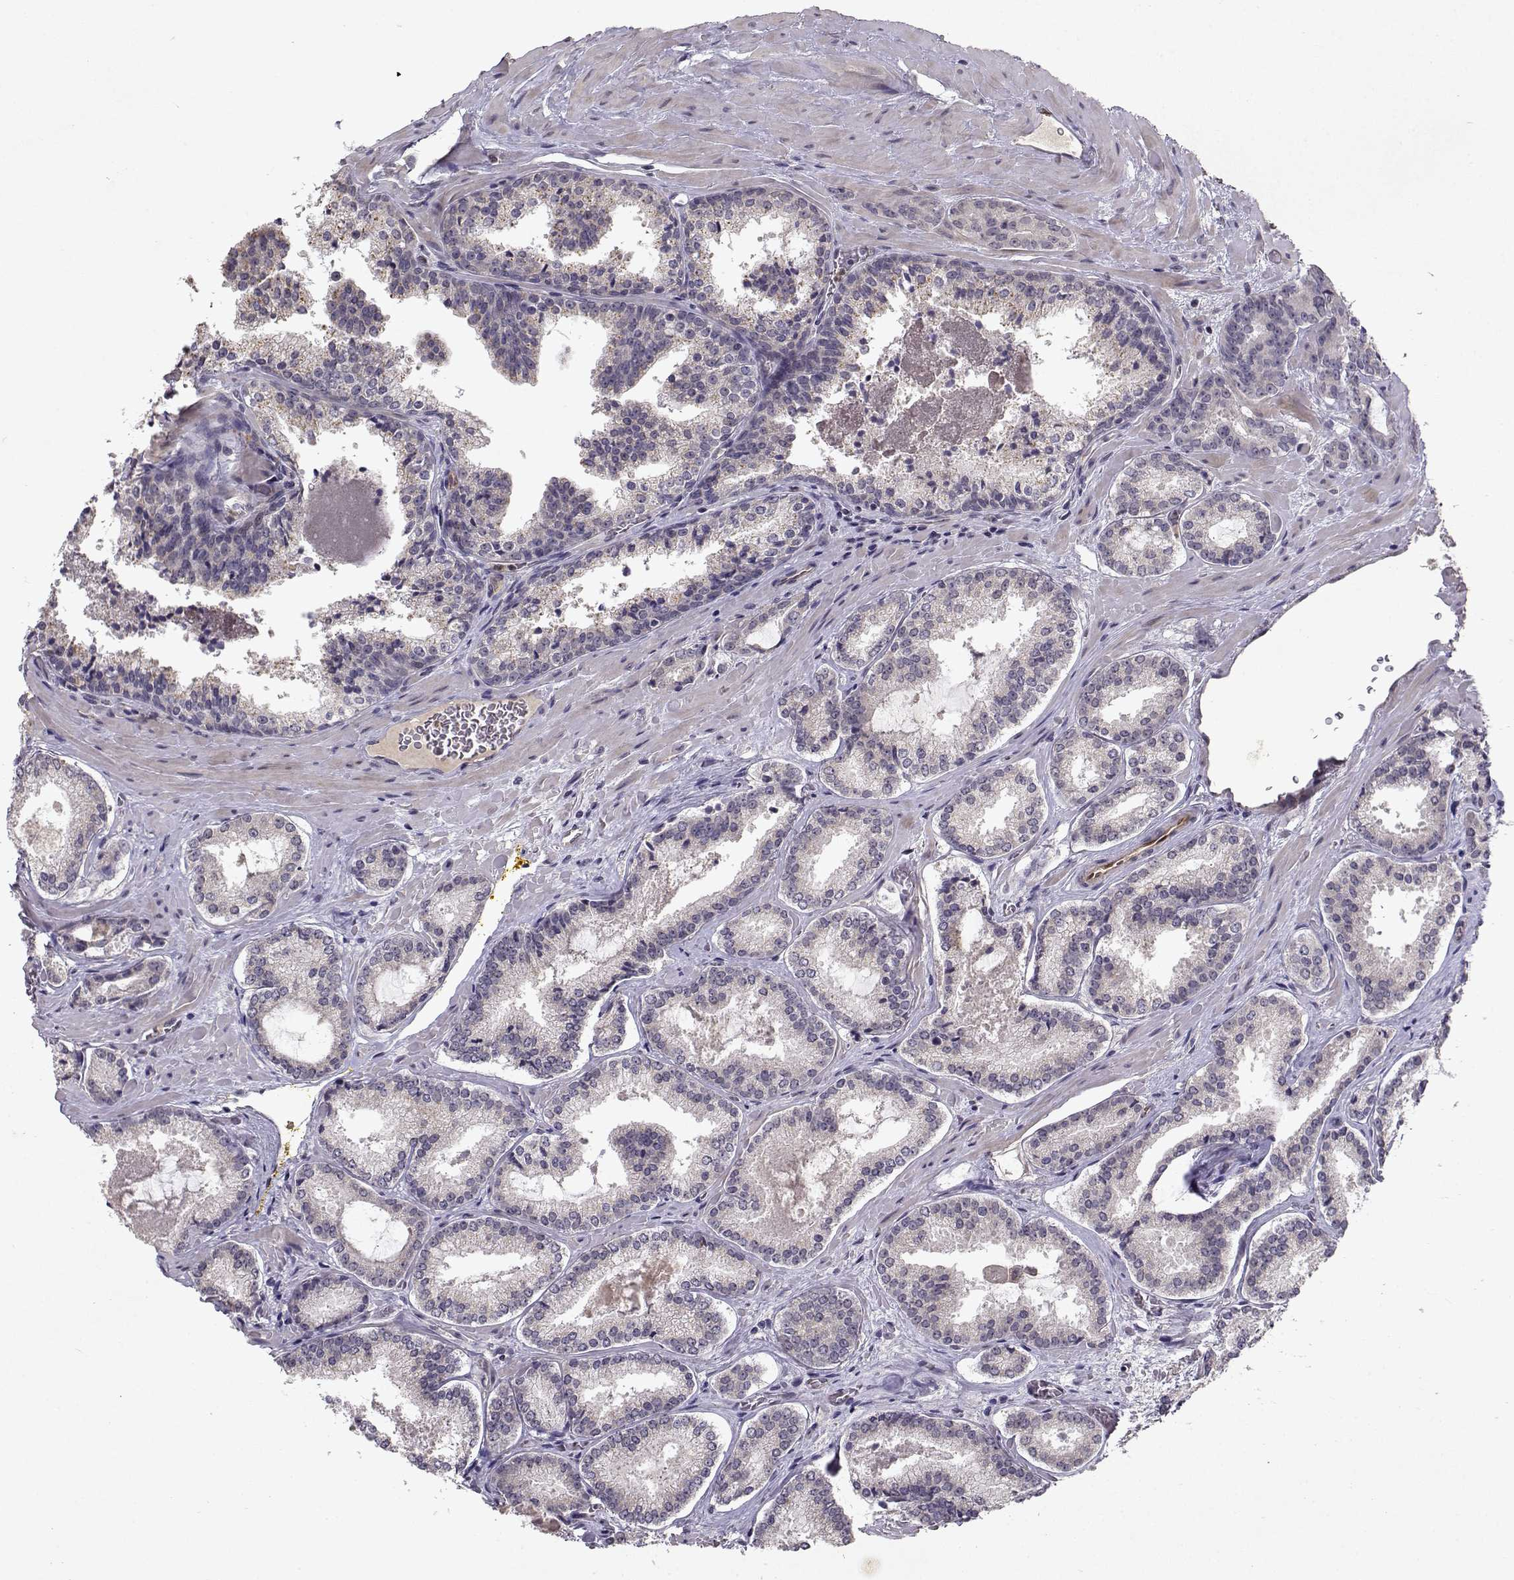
{"staining": {"intensity": "negative", "quantity": "none", "location": "none"}, "tissue": "prostate cancer", "cell_type": "Tumor cells", "image_type": "cancer", "snomed": [{"axis": "morphology", "description": "Adenocarcinoma, NOS"}, {"axis": "morphology", "description": "Adenocarcinoma, High grade"}, {"axis": "topography", "description": "Prostate"}], "caption": "This is an IHC histopathology image of human adenocarcinoma (prostate). There is no positivity in tumor cells.", "gene": "BMX", "patient": {"sex": "male", "age": 62}}